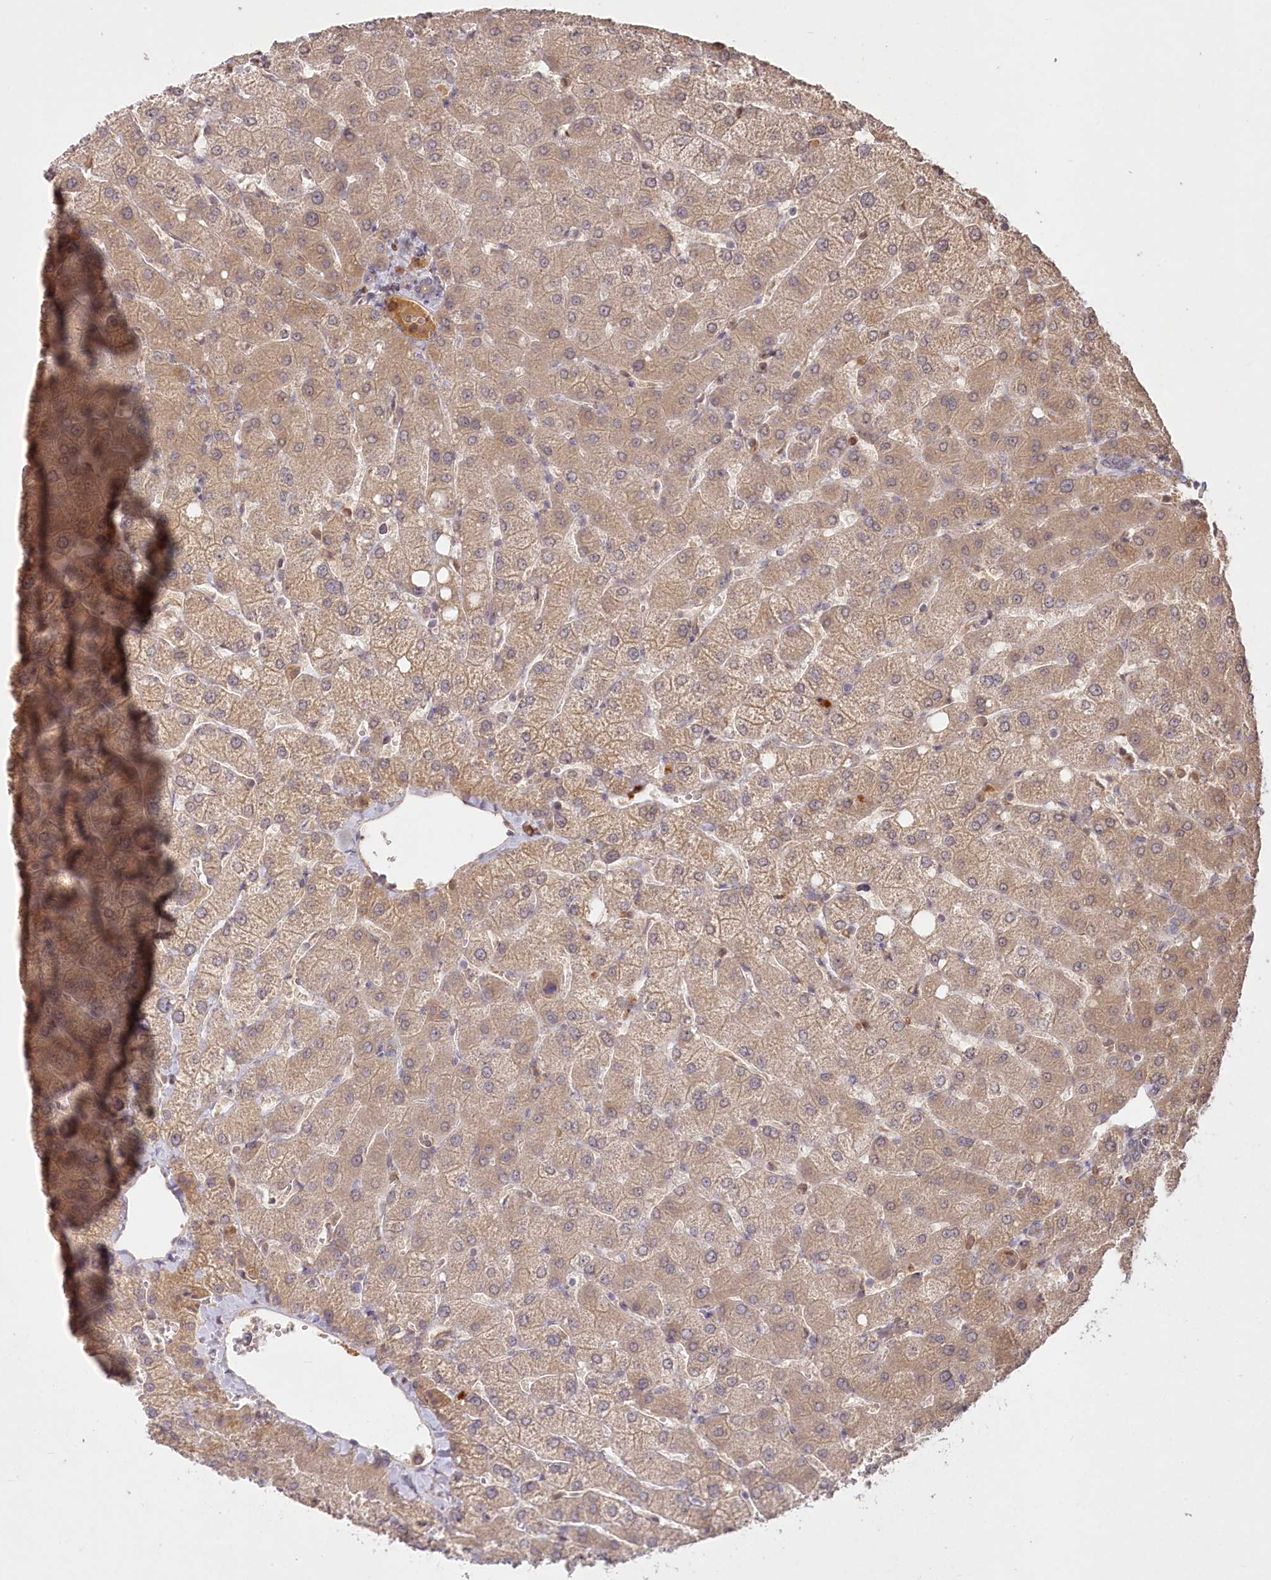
{"staining": {"intensity": "weak", "quantity": "25%-75%", "location": "cytoplasmic/membranous"}, "tissue": "liver", "cell_type": "Cholangiocytes", "image_type": "normal", "snomed": [{"axis": "morphology", "description": "Normal tissue, NOS"}, {"axis": "topography", "description": "Liver"}], "caption": "The histopathology image shows immunohistochemical staining of unremarkable liver. There is weak cytoplasmic/membranous positivity is present in about 25%-75% of cholangiocytes. (DAB (3,3'-diaminobenzidine) IHC with brightfield microscopy, high magnification).", "gene": "IRAK1BP1", "patient": {"sex": "female", "age": 54}}